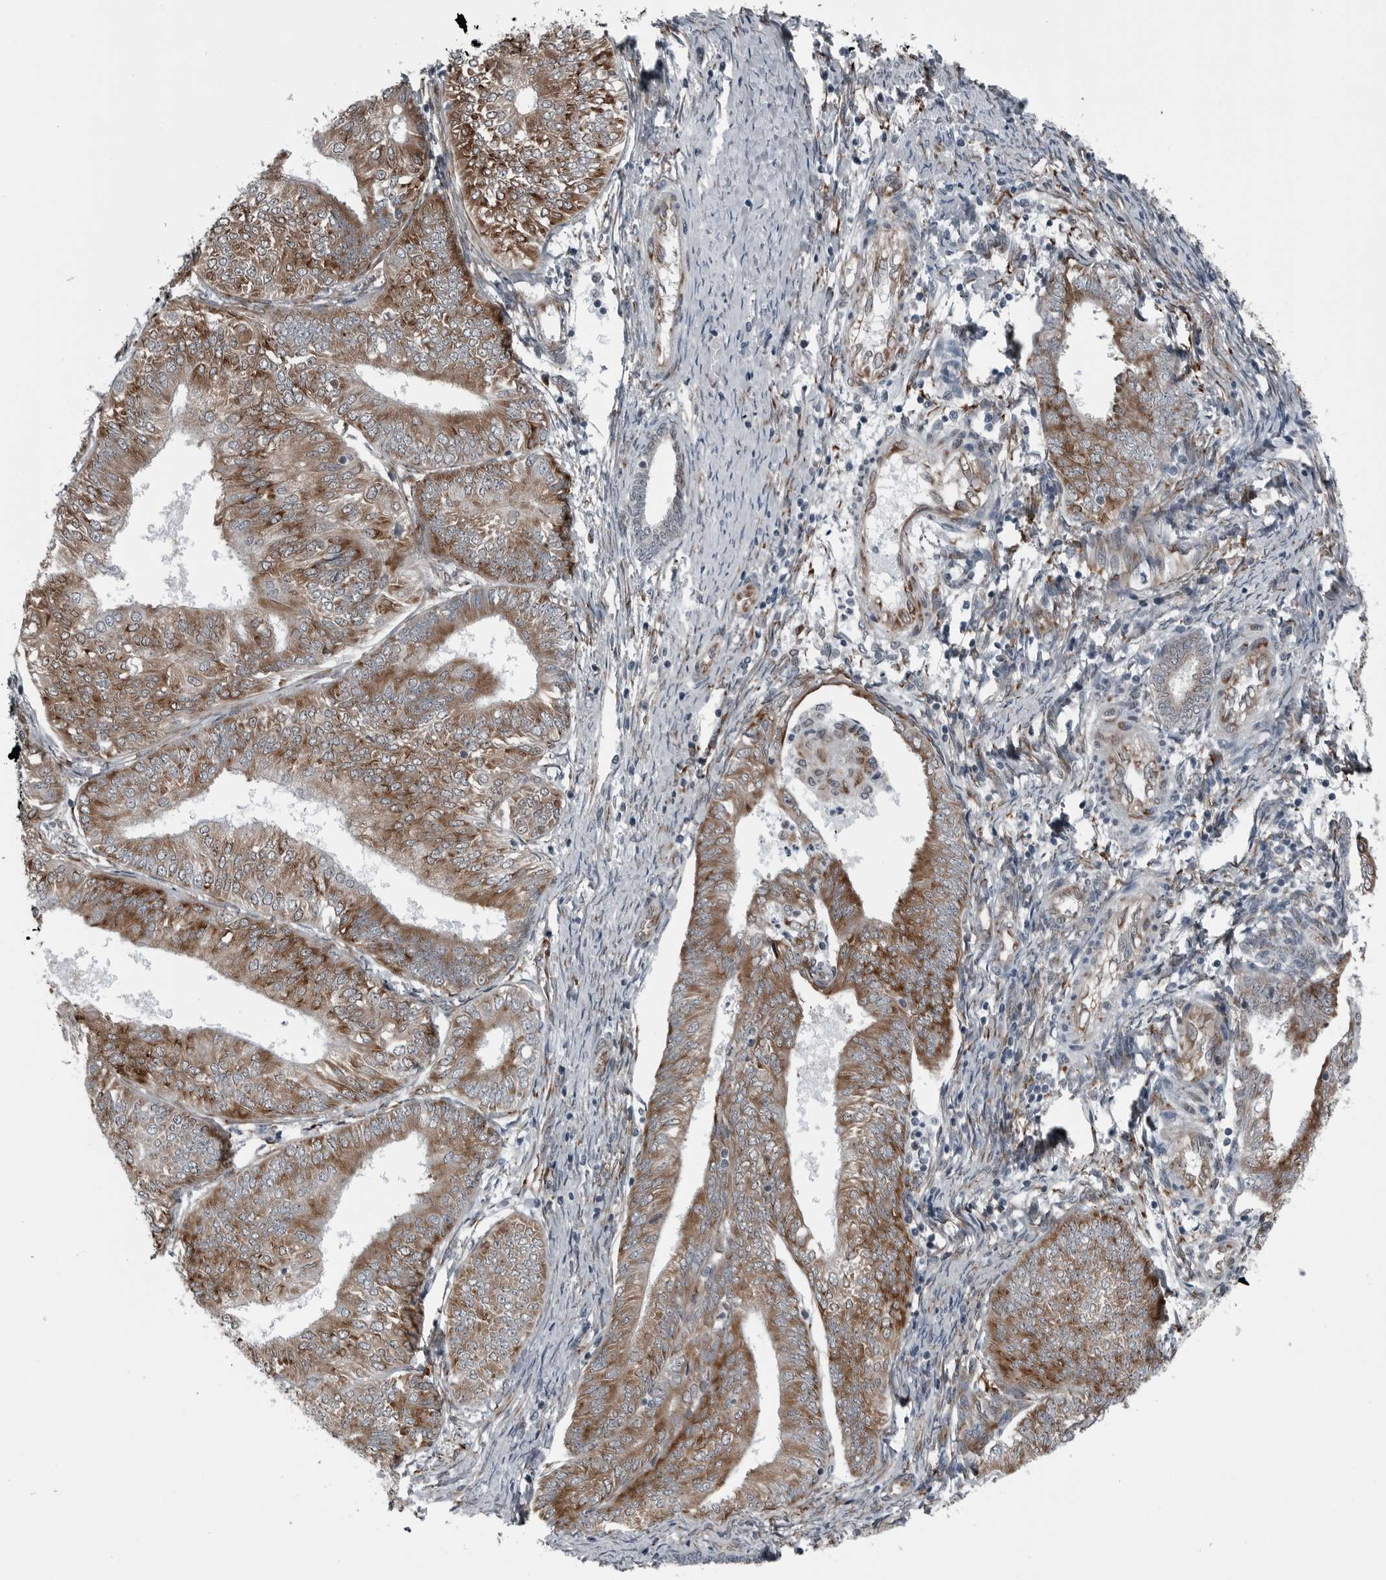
{"staining": {"intensity": "moderate", "quantity": ">75%", "location": "cytoplasmic/membranous"}, "tissue": "endometrial cancer", "cell_type": "Tumor cells", "image_type": "cancer", "snomed": [{"axis": "morphology", "description": "Adenocarcinoma, NOS"}, {"axis": "topography", "description": "Endometrium"}], "caption": "Human endometrial cancer stained with a brown dye demonstrates moderate cytoplasmic/membranous positive expression in about >75% of tumor cells.", "gene": "CEP85", "patient": {"sex": "female", "age": 58}}